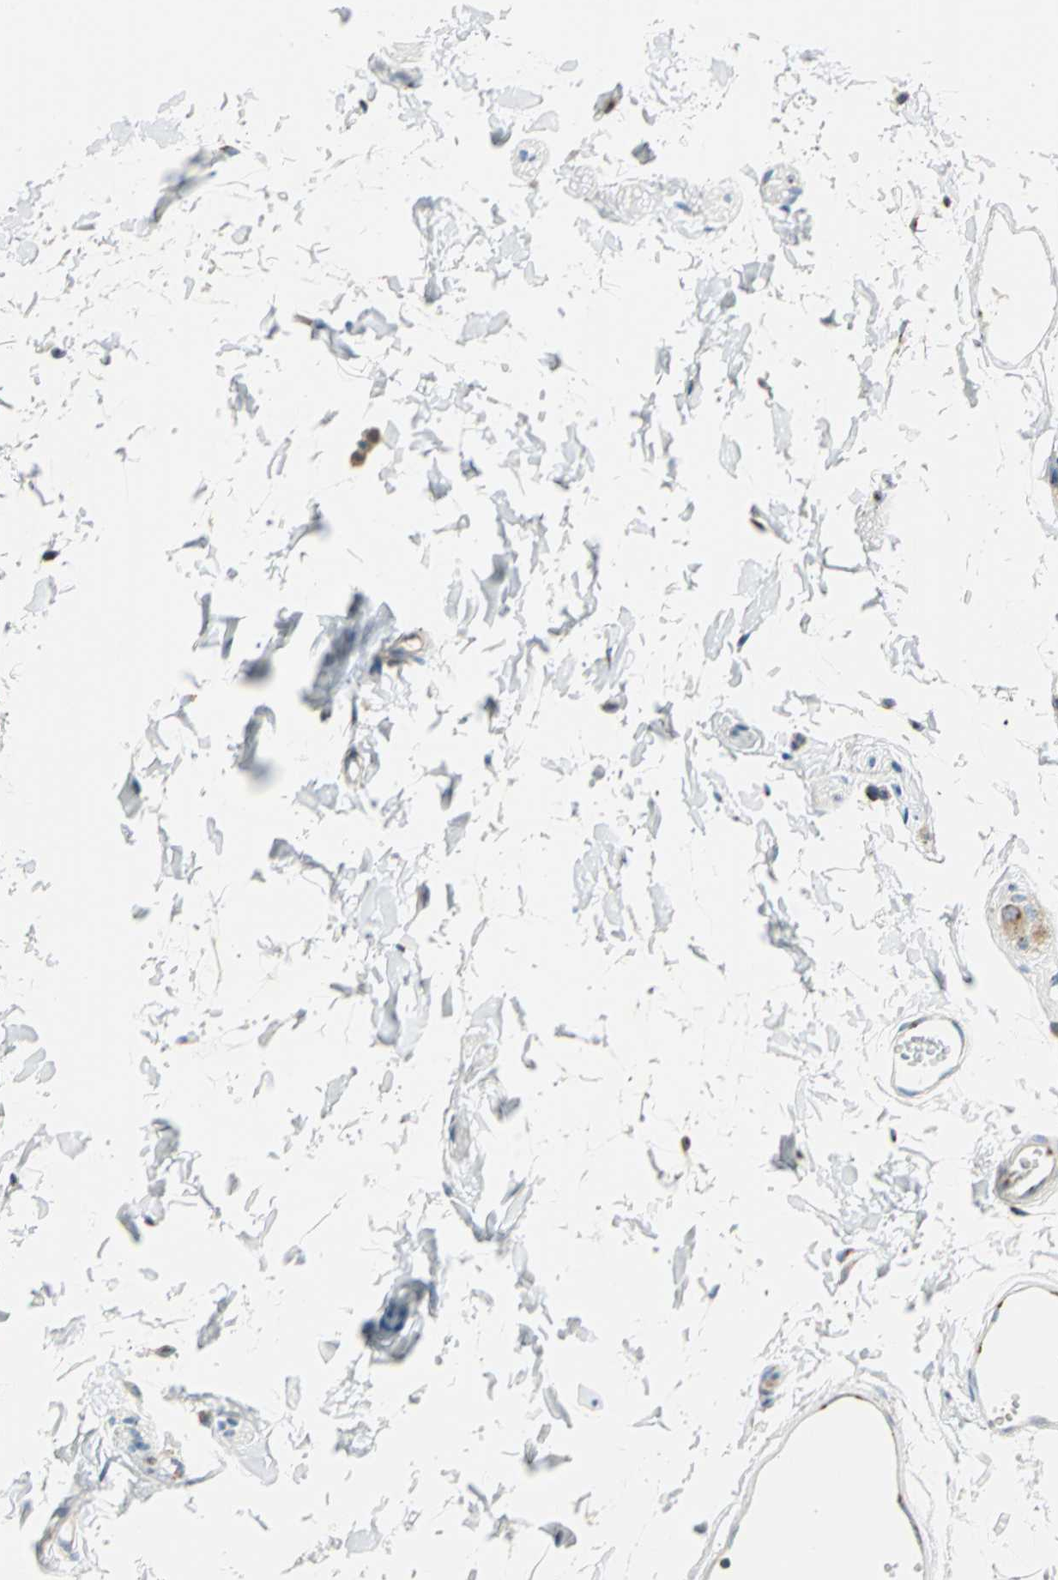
{"staining": {"intensity": "strong", "quantity": ">75%", "location": "cytoplasmic/membranous"}, "tissue": "rectum", "cell_type": "Glandular cells", "image_type": "normal", "snomed": [{"axis": "morphology", "description": "Normal tissue, NOS"}, {"axis": "topography", "description": "Rectum"}], "caption": "This is a photomicrograph of immunohistochemistry staining of unremarkable rectum, which shows strong staining in the cytoplasmic/membranous of glandular cells.", "gene": "GPR3", "patient": {"sex": "female", "age": 66}}